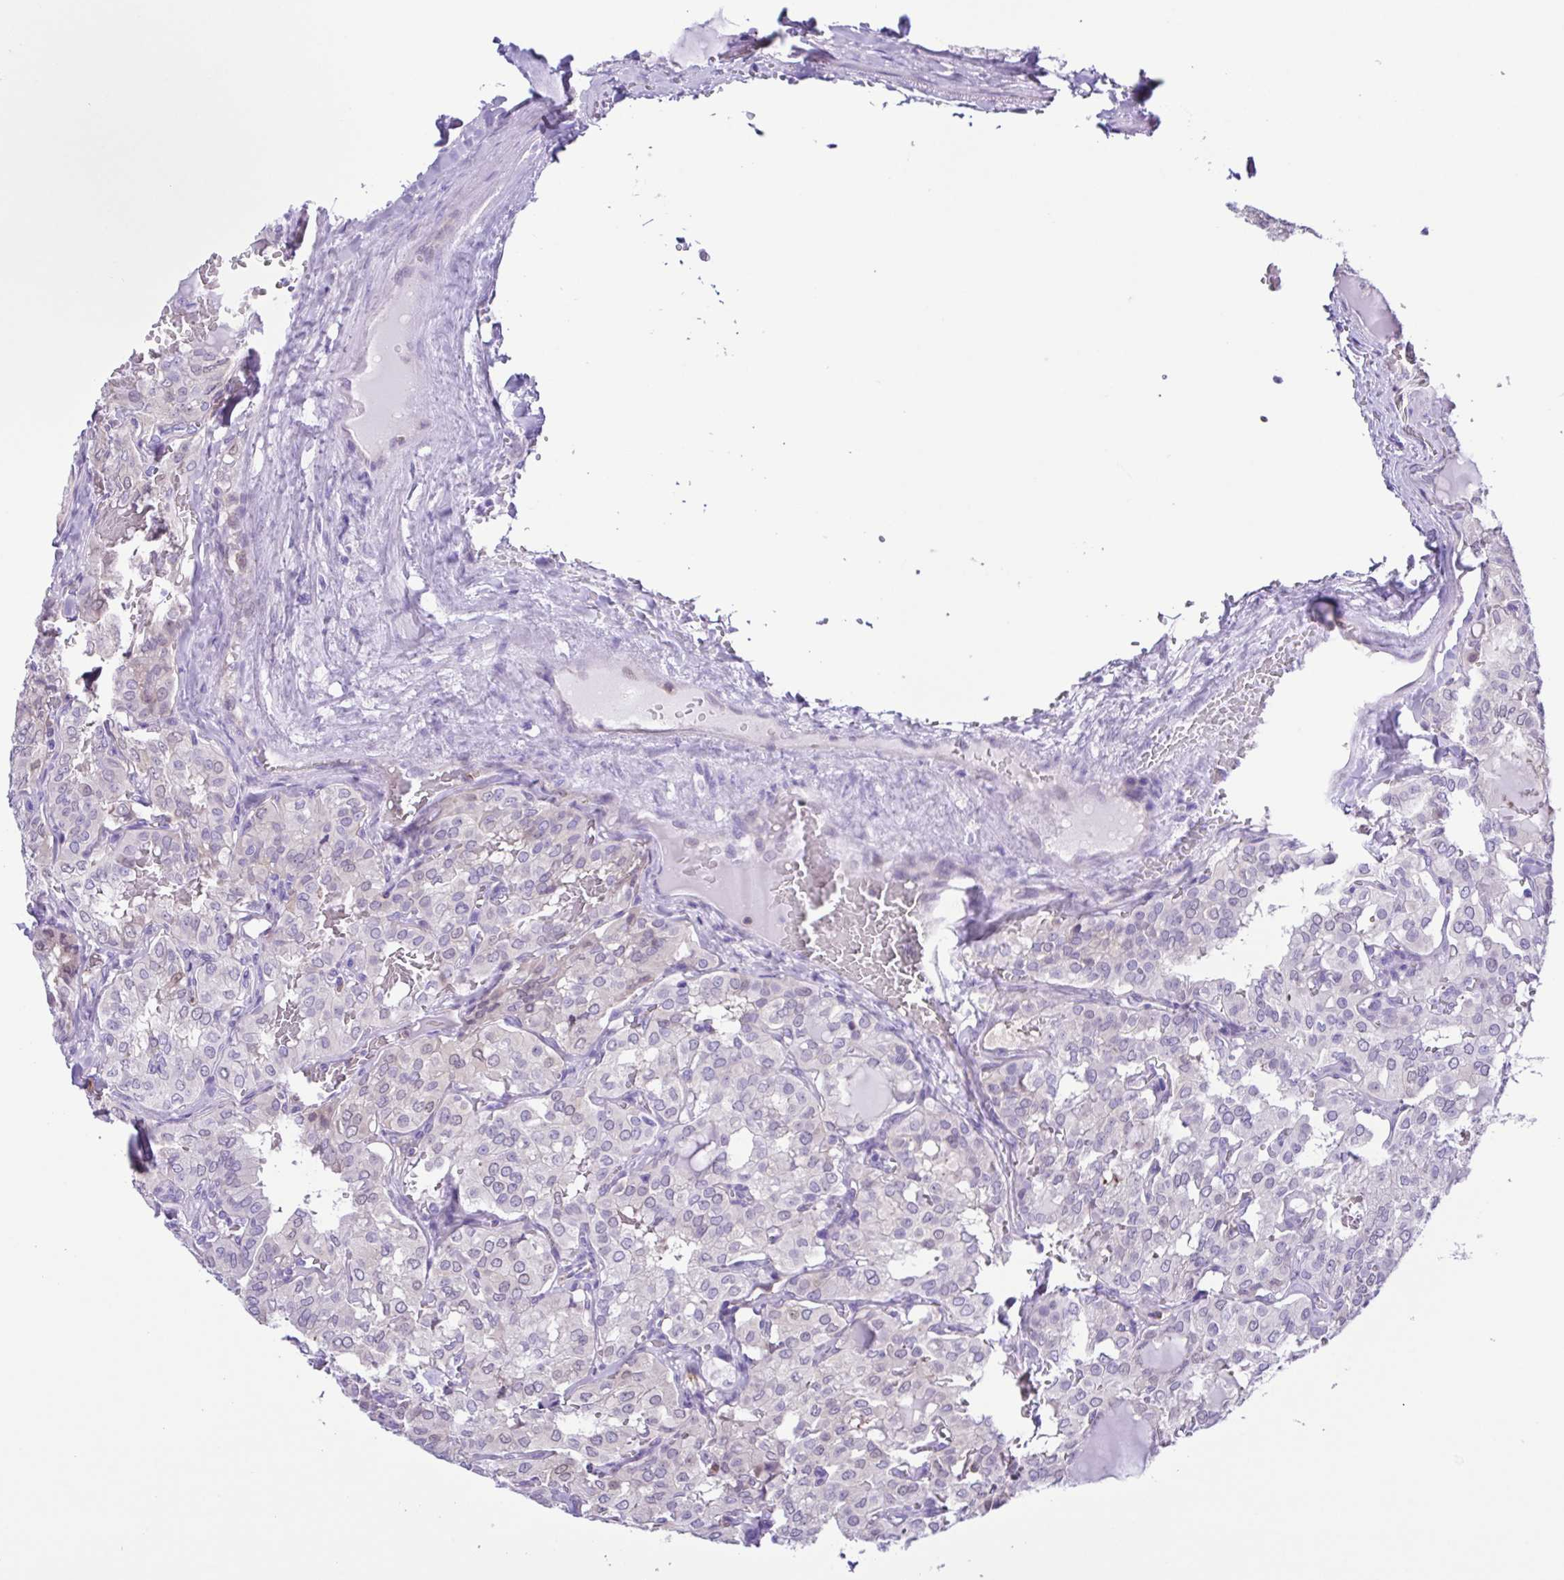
{"staining": {"intensity": "negative", "quantity": "none", "location": "none"}, "tissue": "thyroid cancer", "cell_type": "Tumor cells", "image_type": "cancer", "snomed": [{"axis": "morphology", "description": "Papillary adenocarcinoma, NOS"}, {"axis": "topography", "description": "Thyroid gland"}], "caption": "Immunohistochemical staining of papillary adenocarcinoma (thyroid) reveals no significant staining in tumor cells.", "gene": "GPR17", "patient": {"sex": "male", "age": 20}}